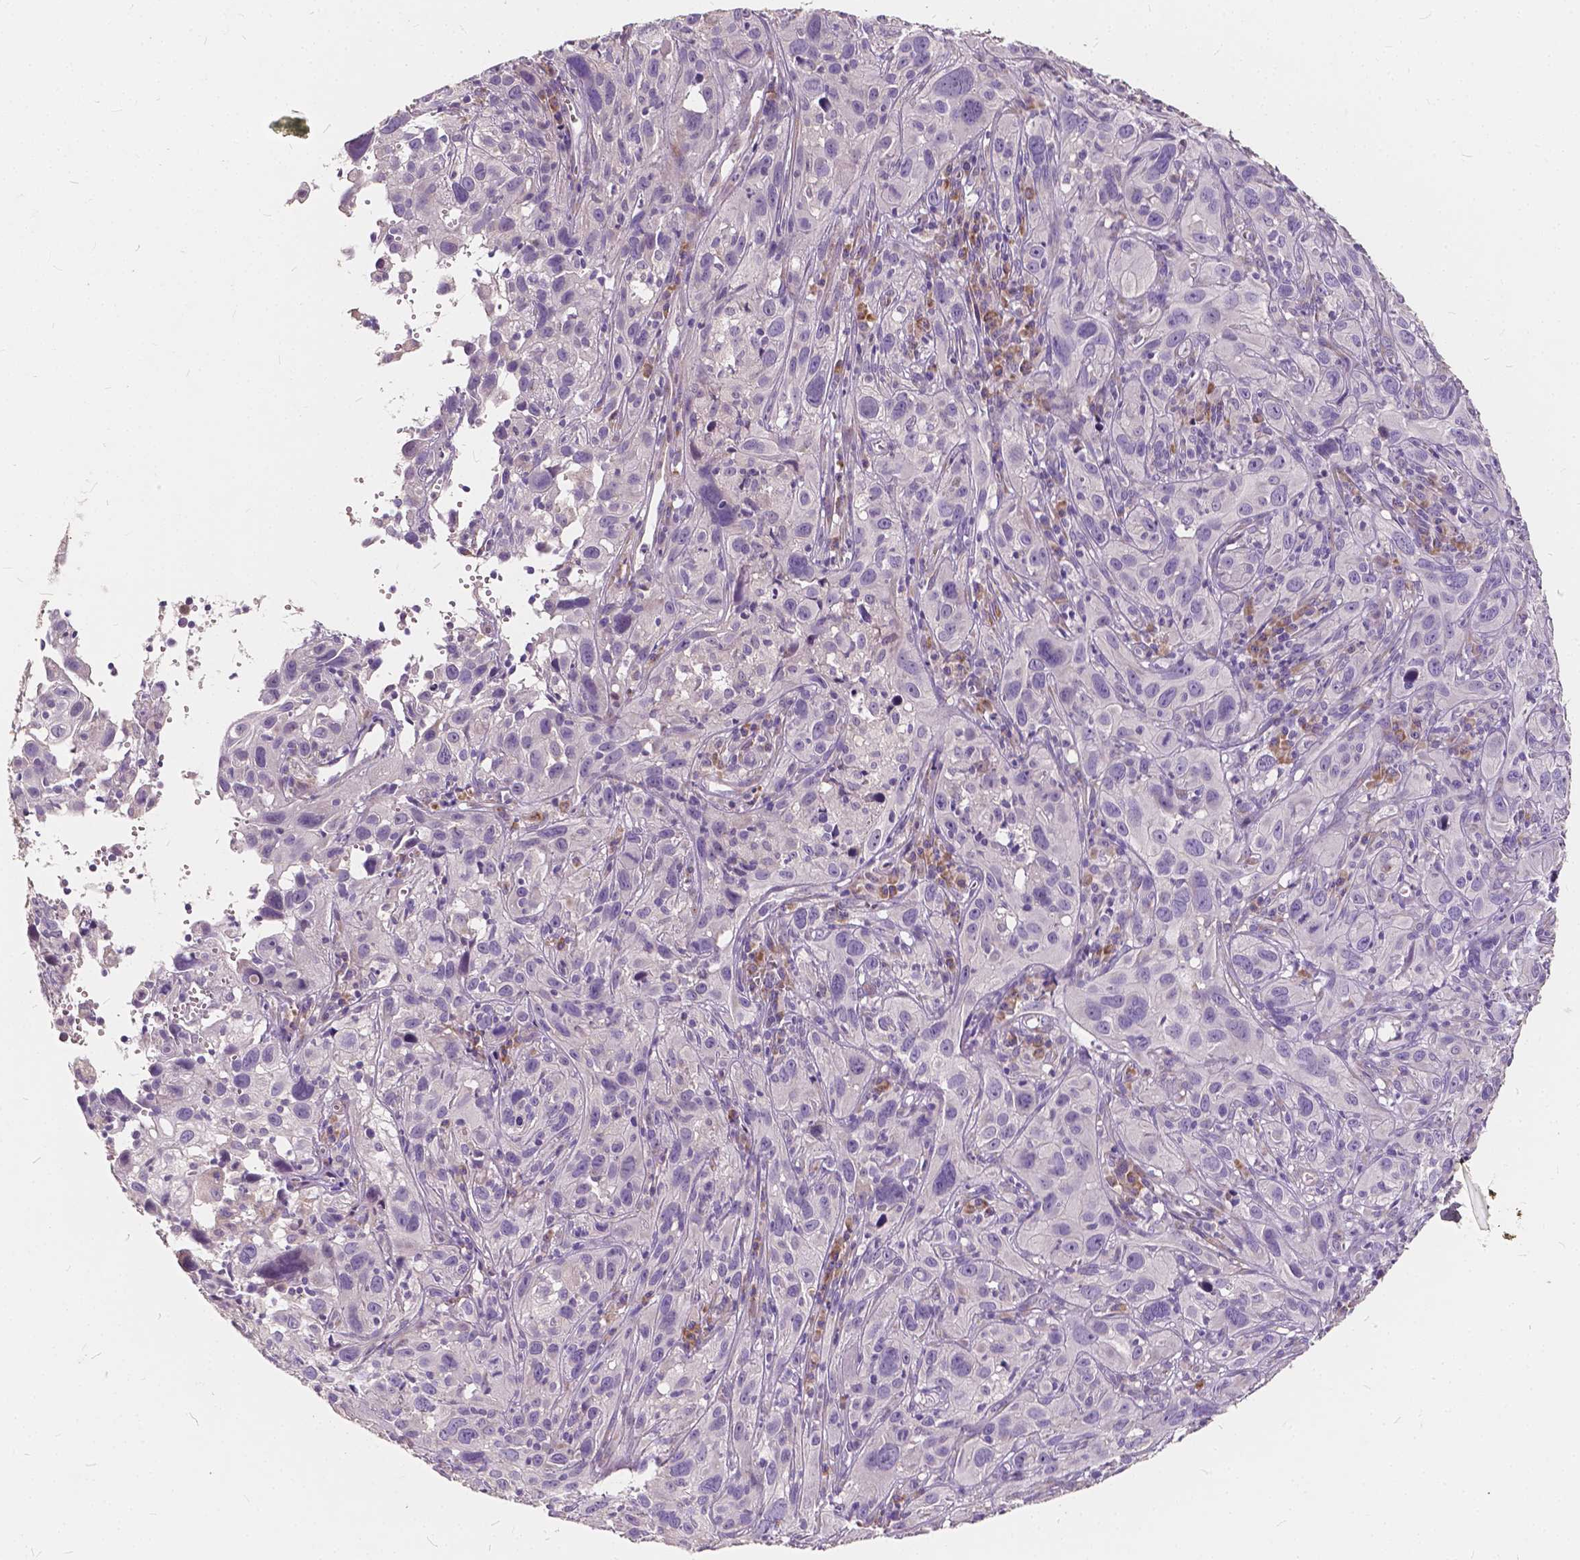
{"staining": {"intensity": "negative", "quantity": "none", "location": "none"}, "tissue": "cervical cancer", "cell_type": "Tumor cells", "image_type": "cancer", "snomed": [{"axis": "morphology", "description": "Squamous cell carcinoma, NOS"}, {"axis": "topography", "description": "Cervix"}], "caption": "This is a micrograph of immunohistochemistry (IHC) staining of cervical squamous cell carcinoma, which shows no expression in tumor cells.", "gene": "SLC7A8", "patient": {"sex": "female", "age": 37}}